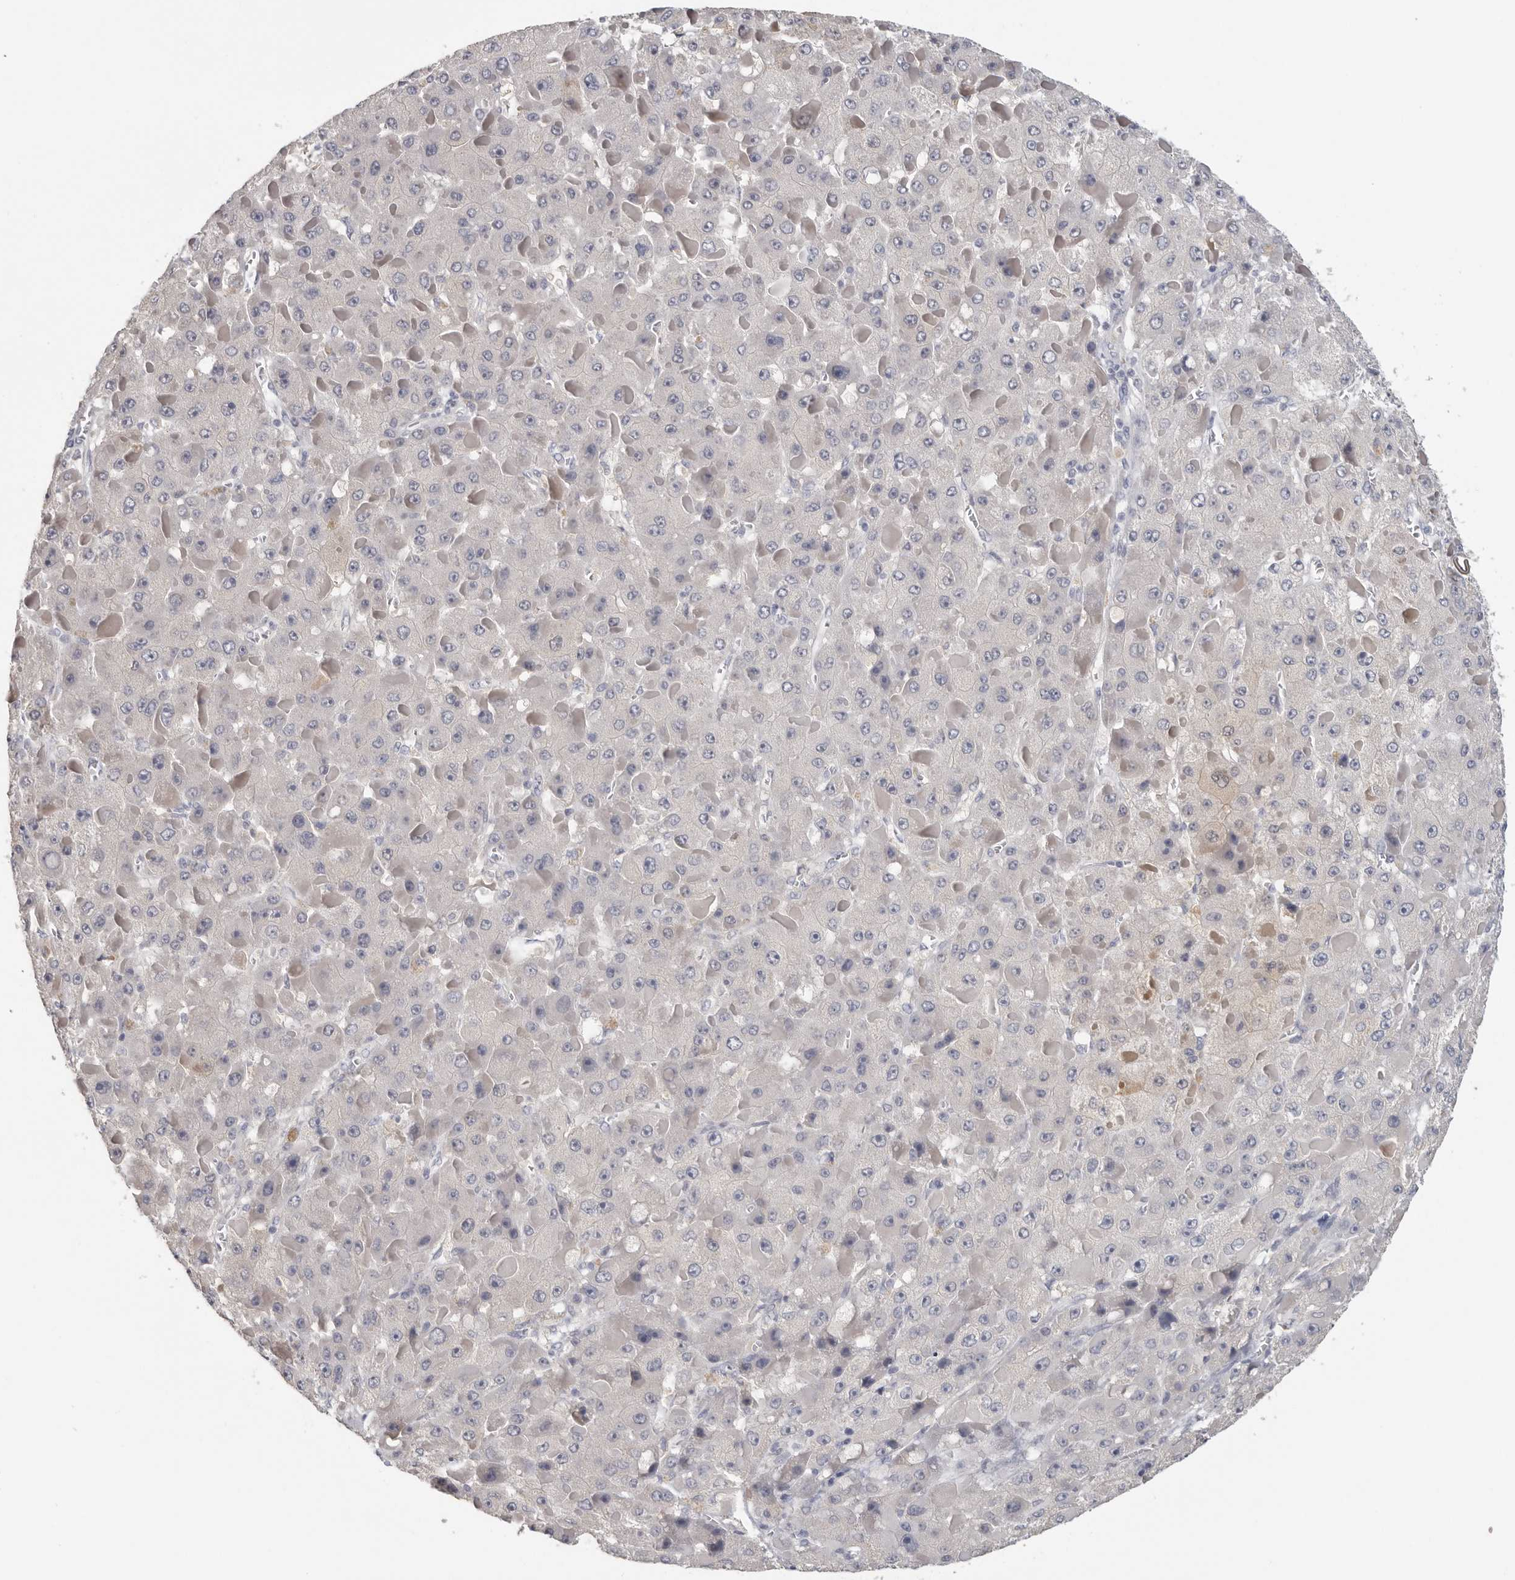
{"staining": {"intensity": "negative", "quantity": "none", "location": "none"}, "tissue": "liver cancer", "cell_type": "Tumor cells", "image_type": "cancer", "snomed": [{"axis": "morphology", "description": "Carcinoma, Hepatocellular, NOS"}, {"axis": "topography", "description": "Liver"}], "caption": "DAB immunohistochemical staining of human liver cancer shows no significant staining in tumor cells.", "gene": "DNAJC11", "patient": {"sex": "female", "age": 73}}